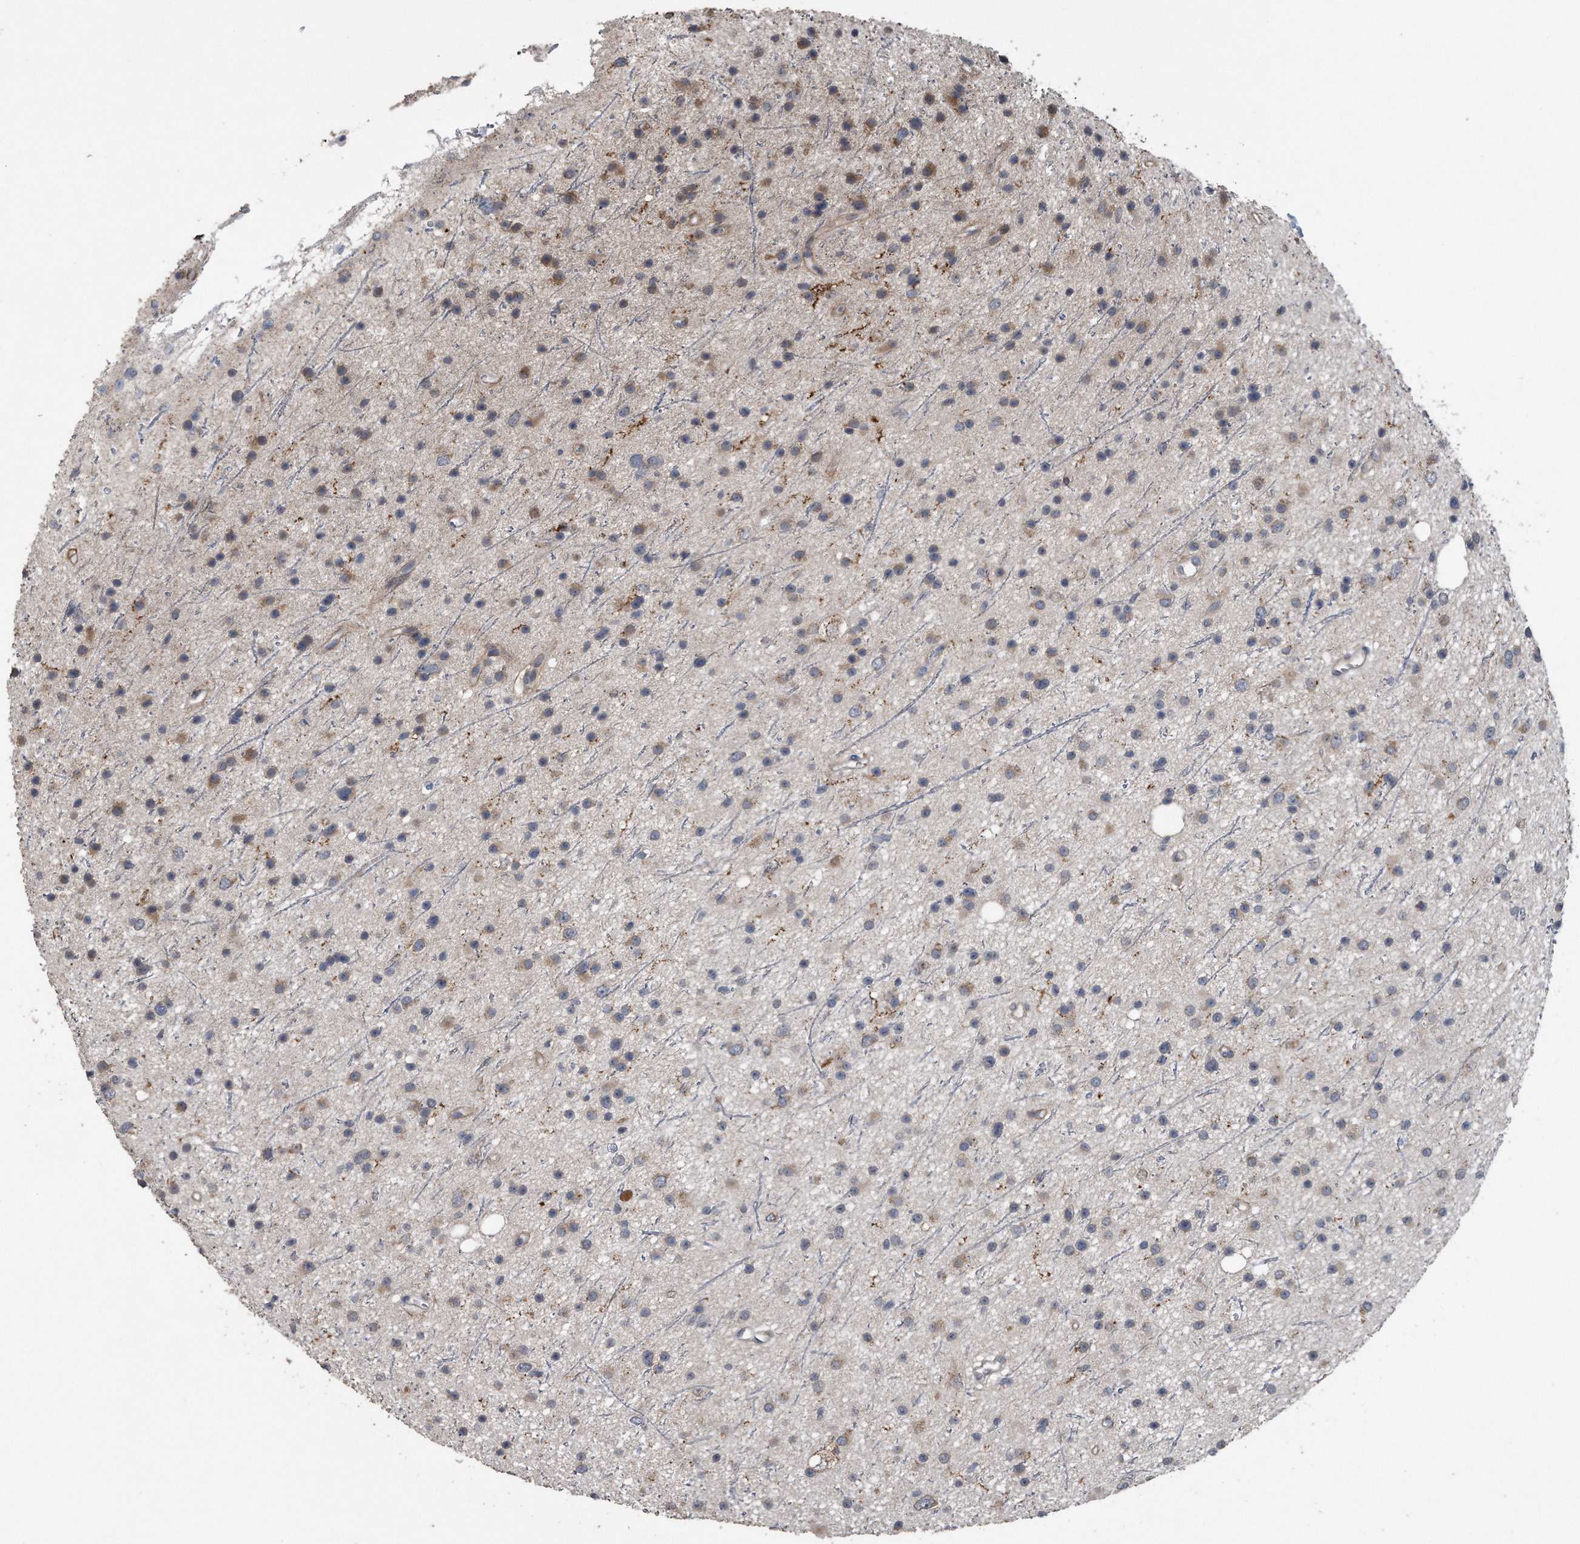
{"staining": {"intensity": "moderate", "quantity": "<25%", "location": "cytoplasmic/membranous"}, "tissue": "glioma", "cell_type": "Tumor cells", "image_type": "cancer", "snomed": [{"axis": "morphology", "description": "Glioma, malignant, Low grade"}, {"axis": "topography", "description": "Cerebral cortex"}], "caption": "A brown stain highlights moderate cytoplasmic/membranous expression of a protein in malignant glioma (low-grade) tumor cells. The protein is shown in brown color, while the nuclei are stained blue.", "gene": "PCLO", "patient": {"sex": "female", "age": 39}}